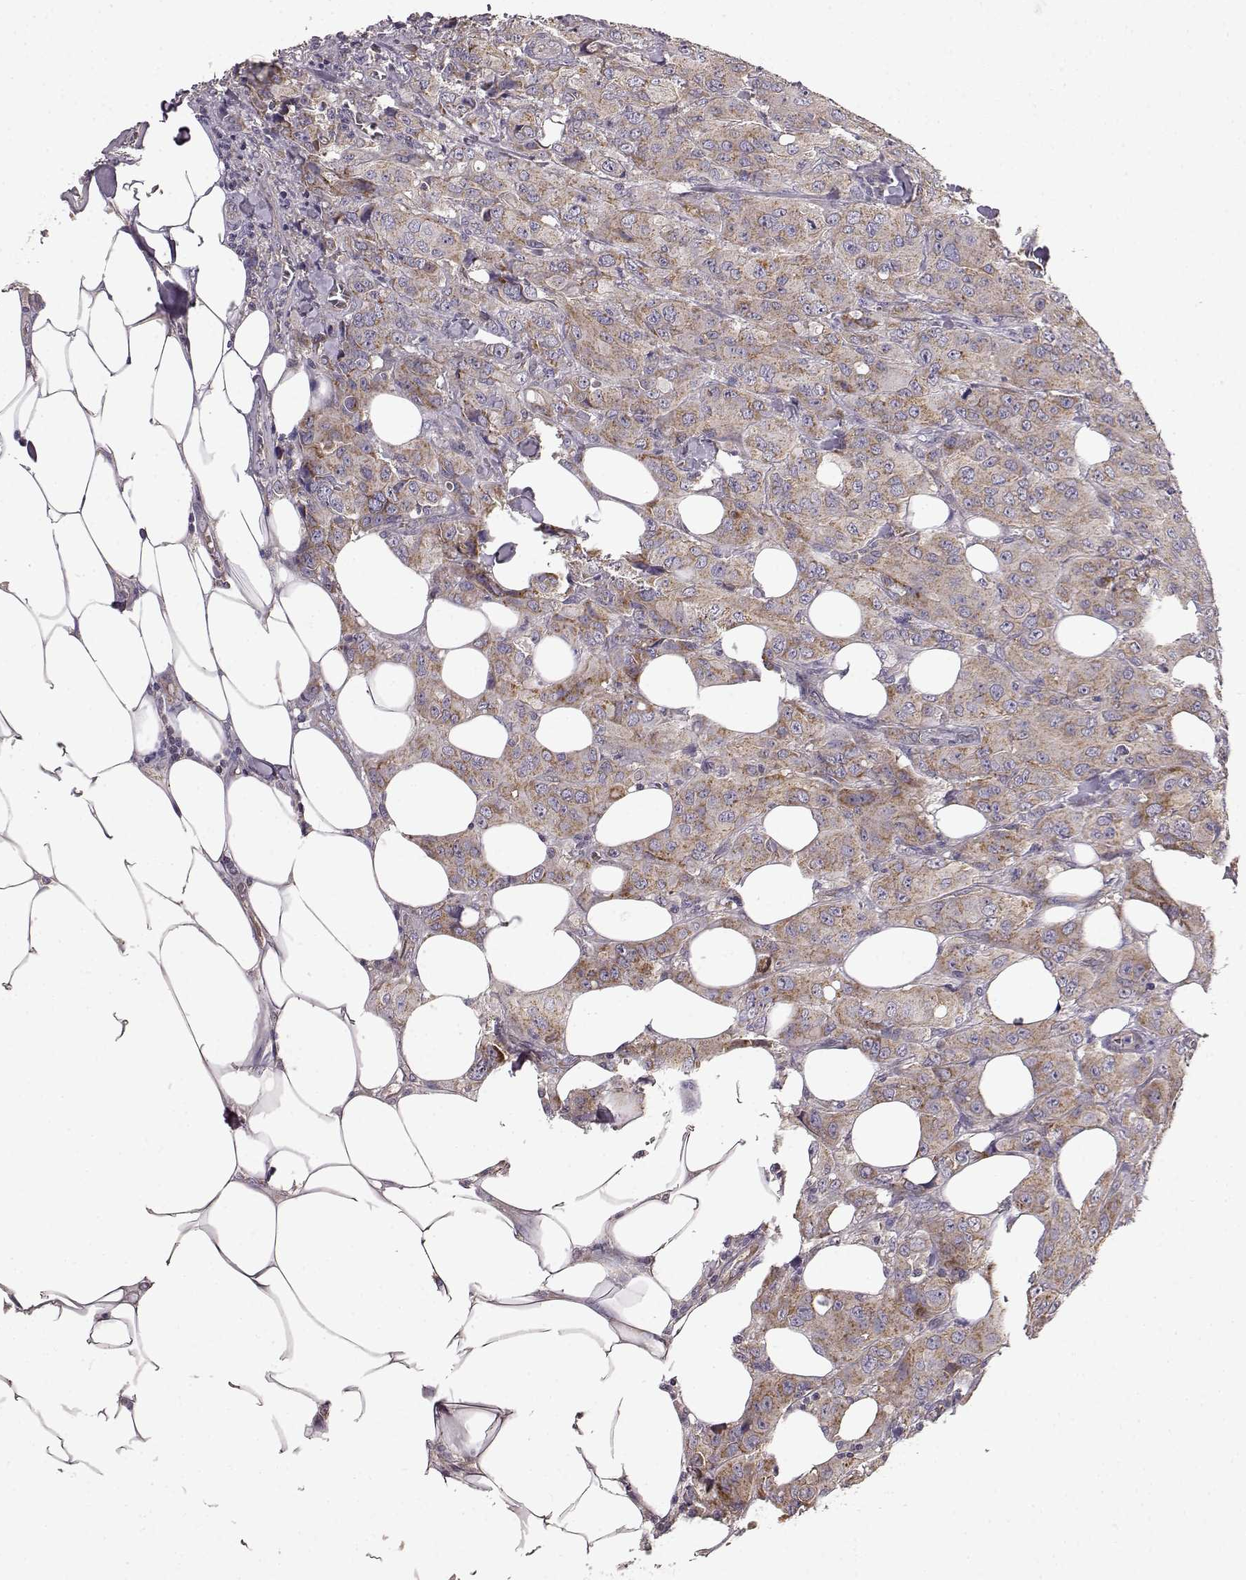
{"staining": {"intensity": "moderate", "quantity": ">75%", "location": "cytoplasmic/membranous"}, "tissue": "breast cancer", "cell_type": "Tumor cells", "image_type": "cancer", "snomed": [{"axis": "morphology", "description": "Duct carcinoma"}, {"axis": "topography", "description": "Breast"}], "caption": "Moderate cytoplasmic/membranous expression for a protein is seen in about >75% of tumor cells of breast cancer using IHC.", "gene": "ERBB3", "patient": {"sex": "female", "age": 43}}